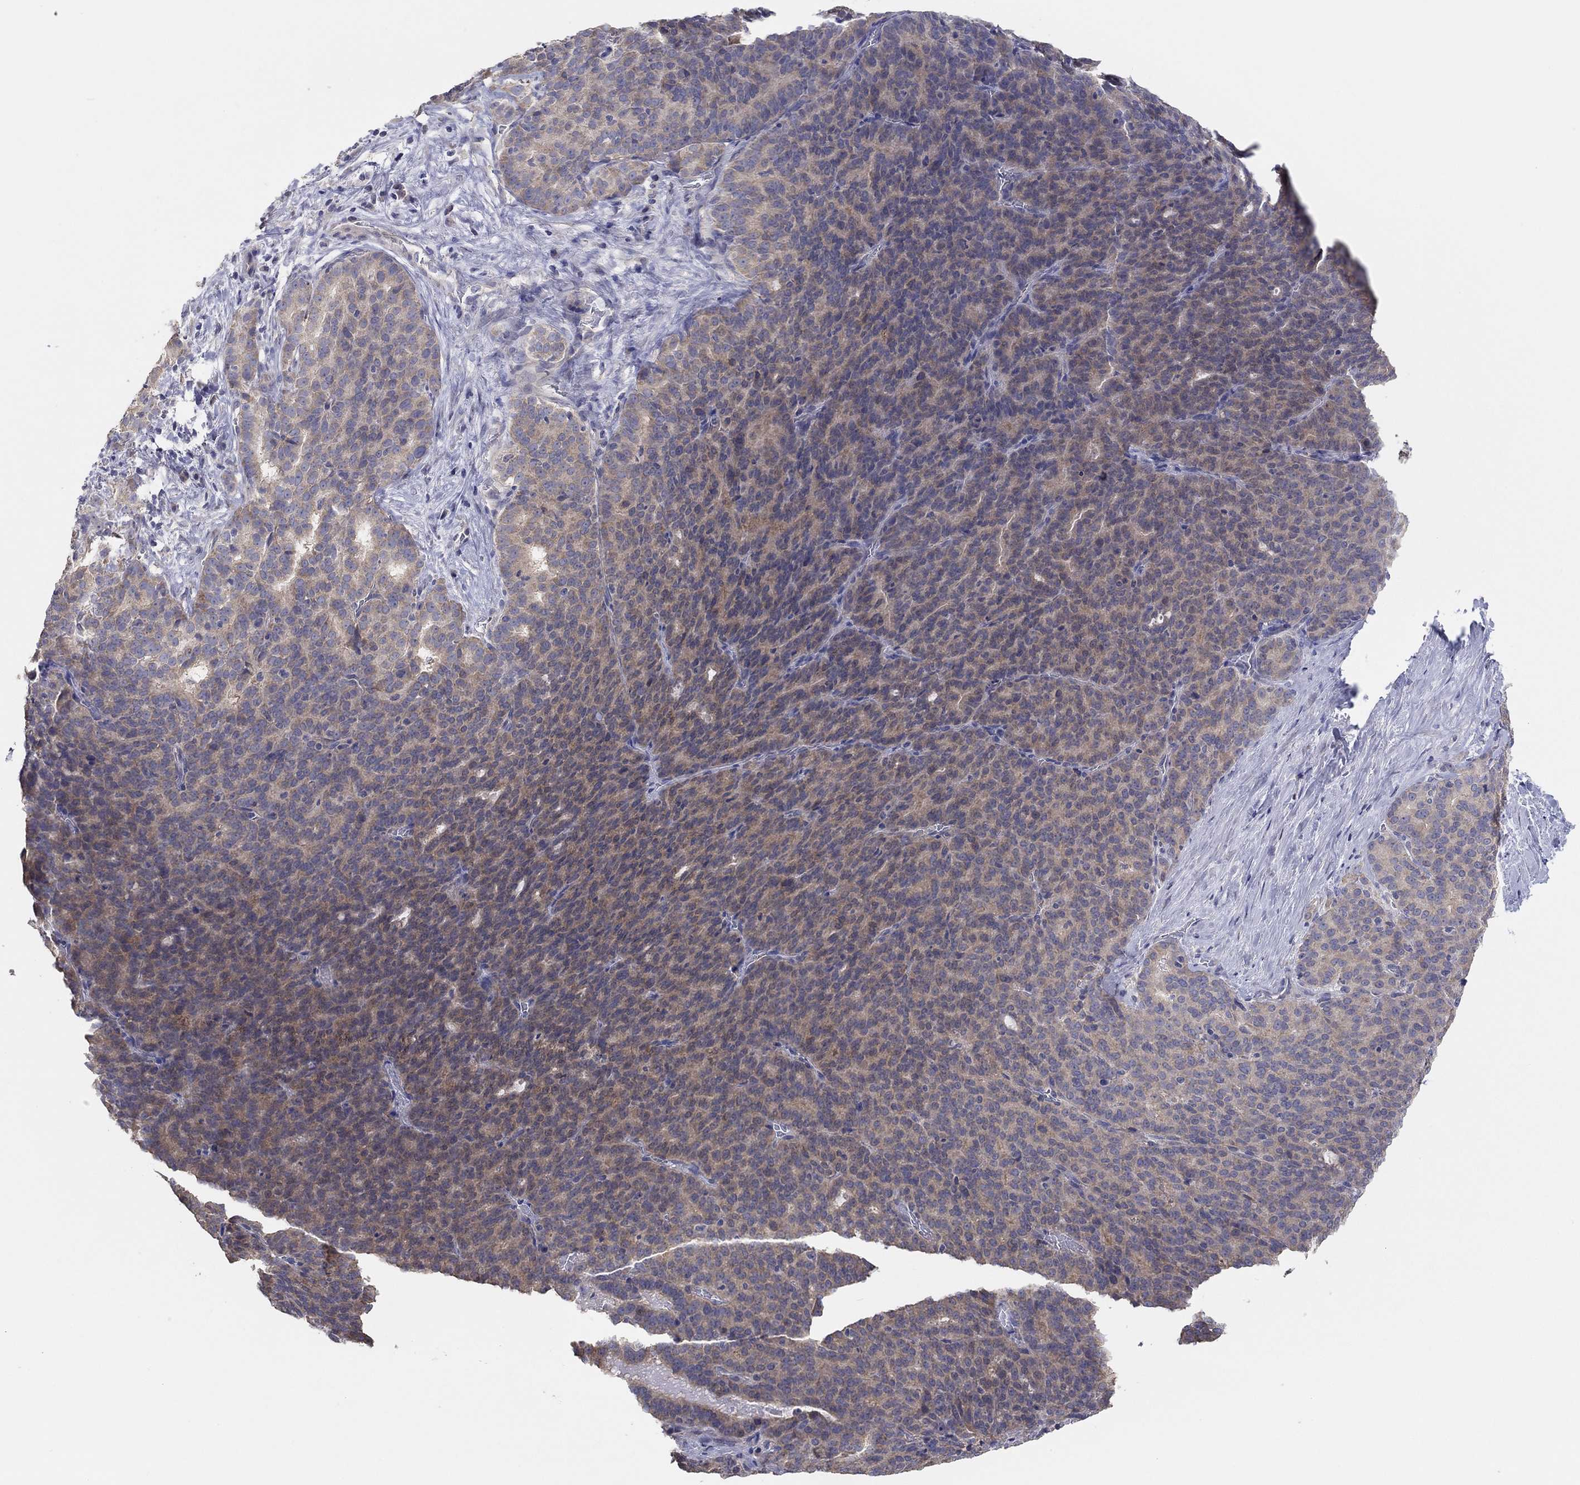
{"staining": {"intensity": "weak", "quantity": "25%-75%", "location": "cytoplasmic/membranous"}, "tissue": "liver cancer", "cell_type": "Tumor cells", "image_type": "cancer", "snomed": [{"axis": "morphology", "description": "Cholangiocarcinoma"}, {"axis": "topography", "description": "Liver"}], "caption": "Liver cancer (cholangiocarcinoma) tissue reveals weak cytoplasmic/membranous positivity in about 25%-75% of tumor cells", "gene": "DOCK3", "patient": {"sex": "female", "age": 47}}